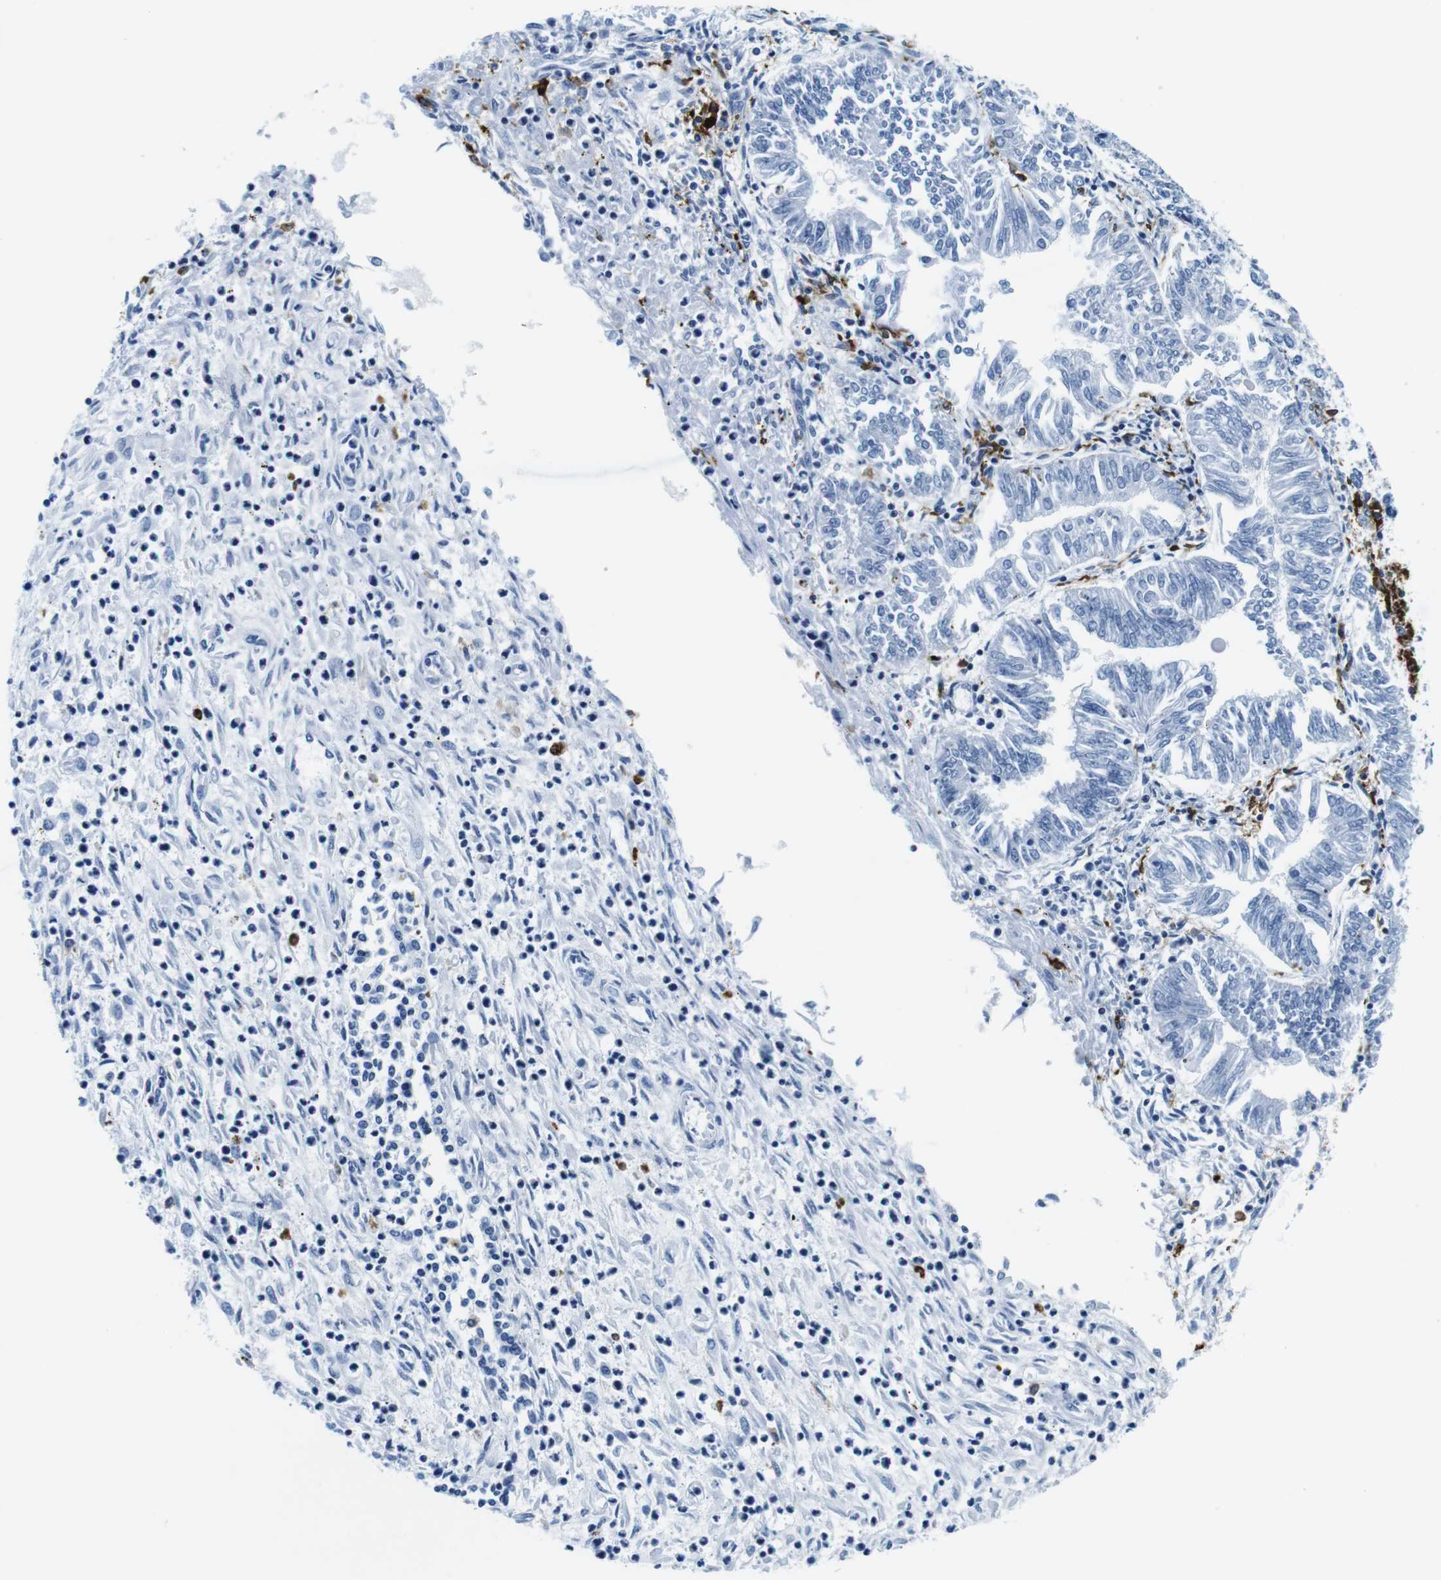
{"staining": {"intensity": "negative", "quantity": "none", "location": "none"}, "tissue": "endometrial cancer", "cell_type": "Tumor cells", "image_type": "cancer", "snomed": [{"axis": "morphology", "description": "Adenocarcinoma, NOS"}, {"axis": "topography", "description": "Endometrium"}], "caption": "DAB (3,3'-diaminobenzidine) immunohistochemical staining of human endometrial cancer (adenocarcinoma) exhibits no significant positivity in tumor cells.", "gene": "HLA-DRB1", "patient": {"sex": "female", "age": 53}}